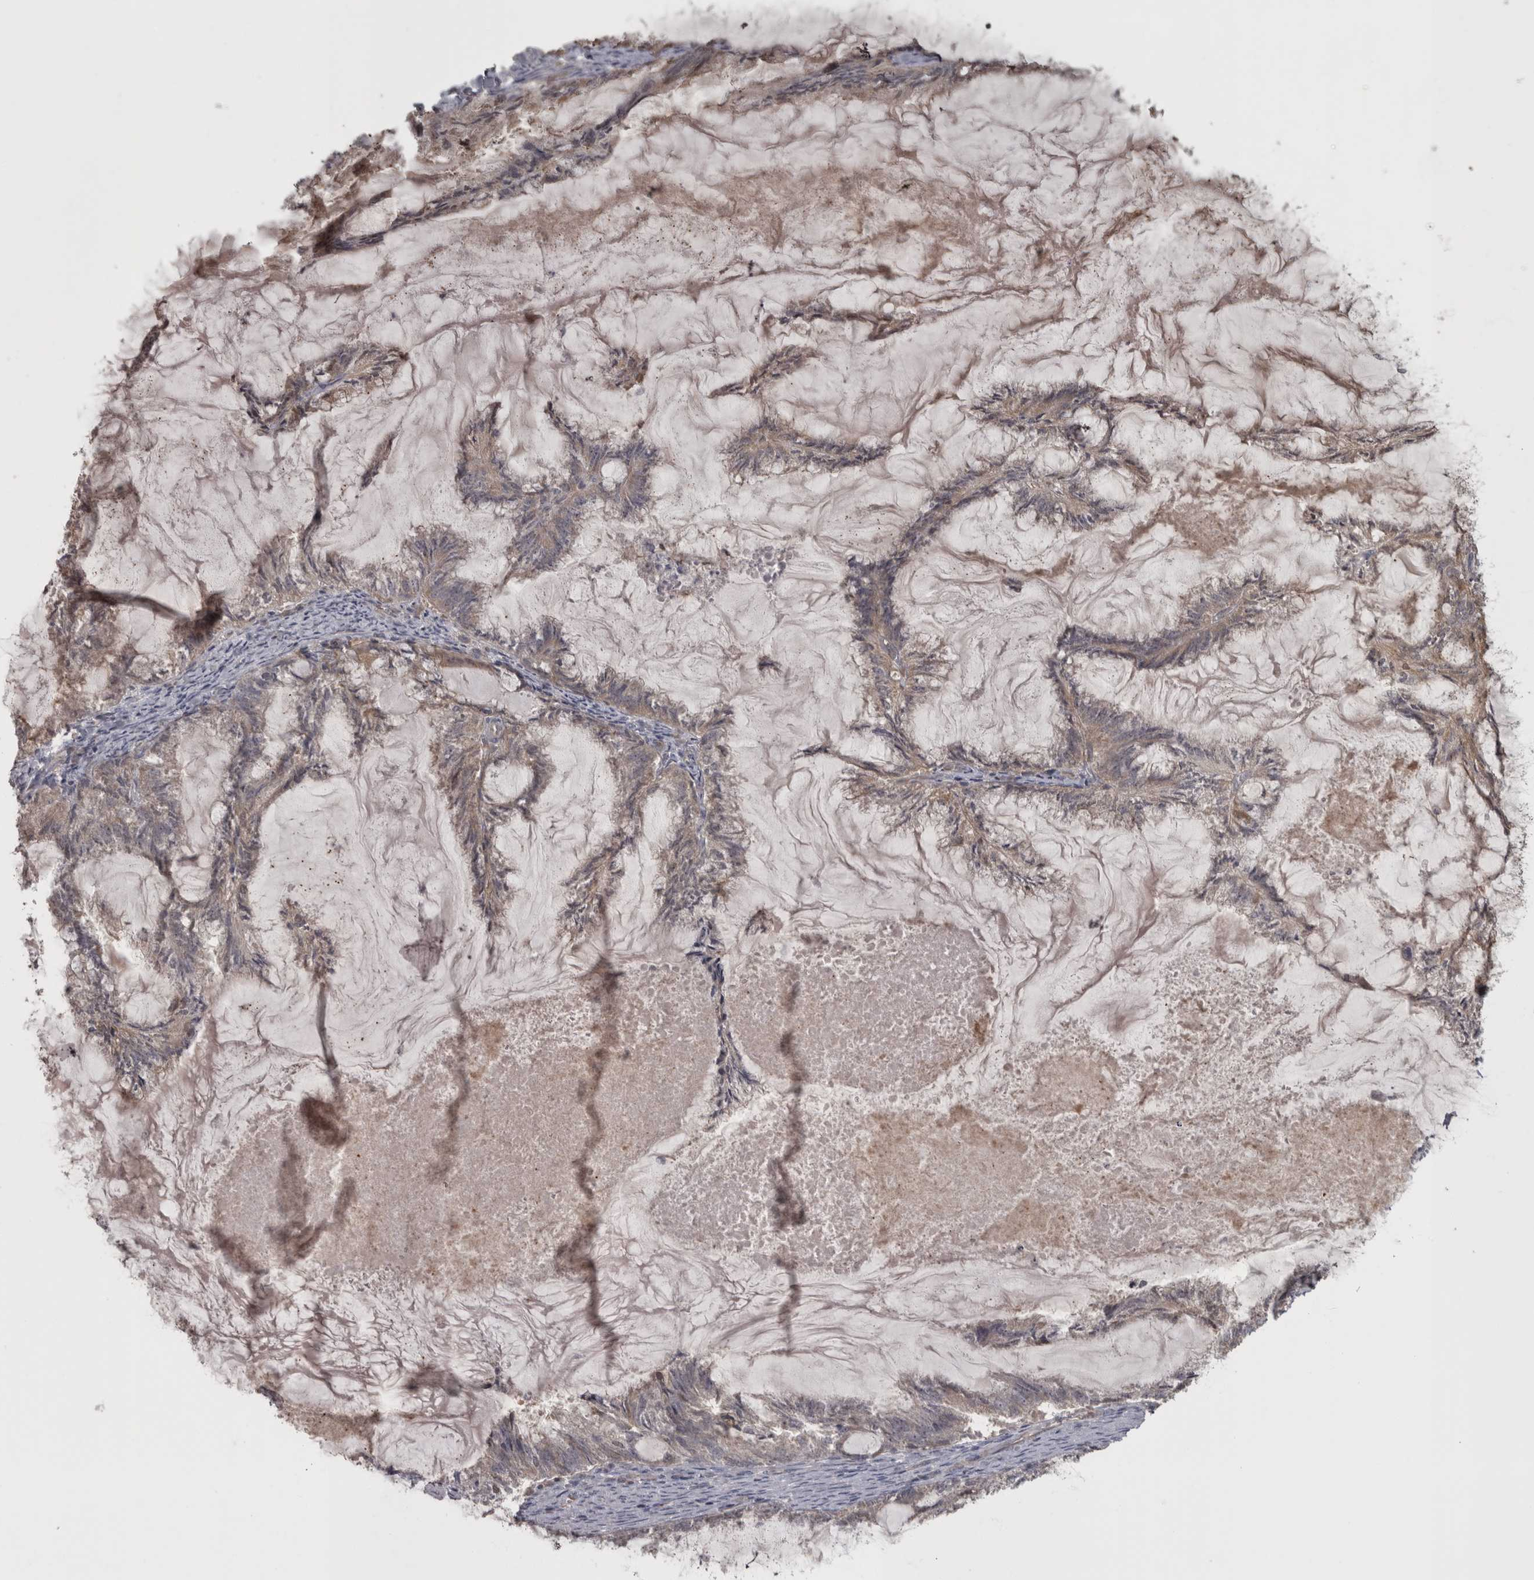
{"staining": {"intensity": "weak", "quantity": "<25%", "location": "cytoplasmic/membranous"}, "tissue": "endometrial cancer", "cell_type": "Tumor cells", "image_type": "cancer", "snomed": [{"axis": "morphology", "description": "Adenocarcinoma, NOS"}, {"axis": "topography", "description": "Endometrium"}], "caption": "This is a image of IHC staining of endometrial cancer, which shows no staining in tumor cells.", "gene": "MICU3", "patient": {"sex": "female", "age": 86}}